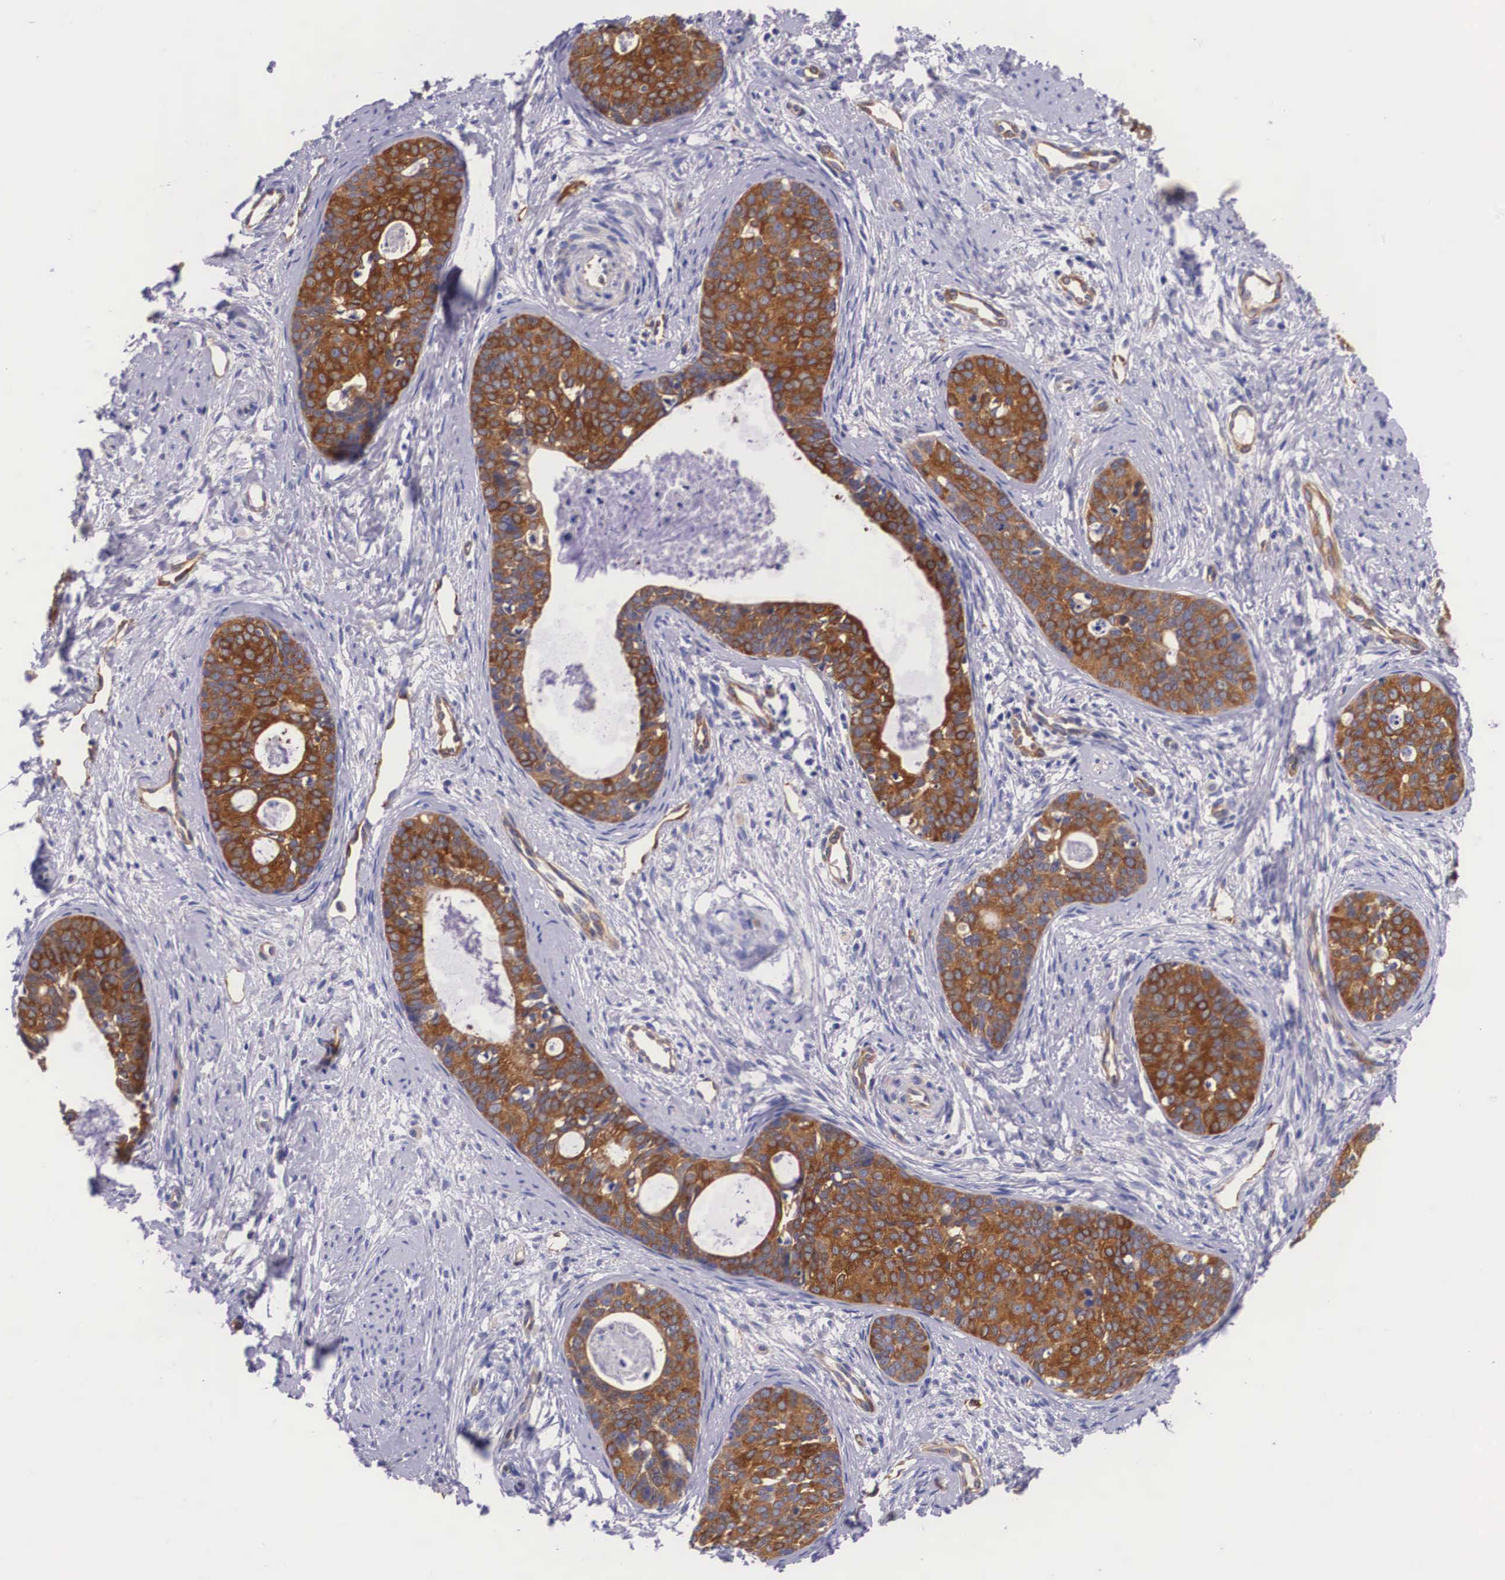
{"staining": {"intensity": "strong", "quantity": ">75%", "location": "cytoplasmic/membranous"}, "tissue": "cervical cancer", "cell_type": "Tumor cells", "image_type": "cancer", "snomed": [{"axis": "morphology", "description": "Squamous cell carcinoma, NOS"}, {"axis": "topography", "description": "Cervix"}], "caption": "Human cervical cancer (squamous cell carcinoma) stained with a brown dye shows strong cytoplasmic/membranous positive expression in approximately >75% of tumor cells.", "gene": "BCAR1", "patient": {"sex": "female", "age": 34}}